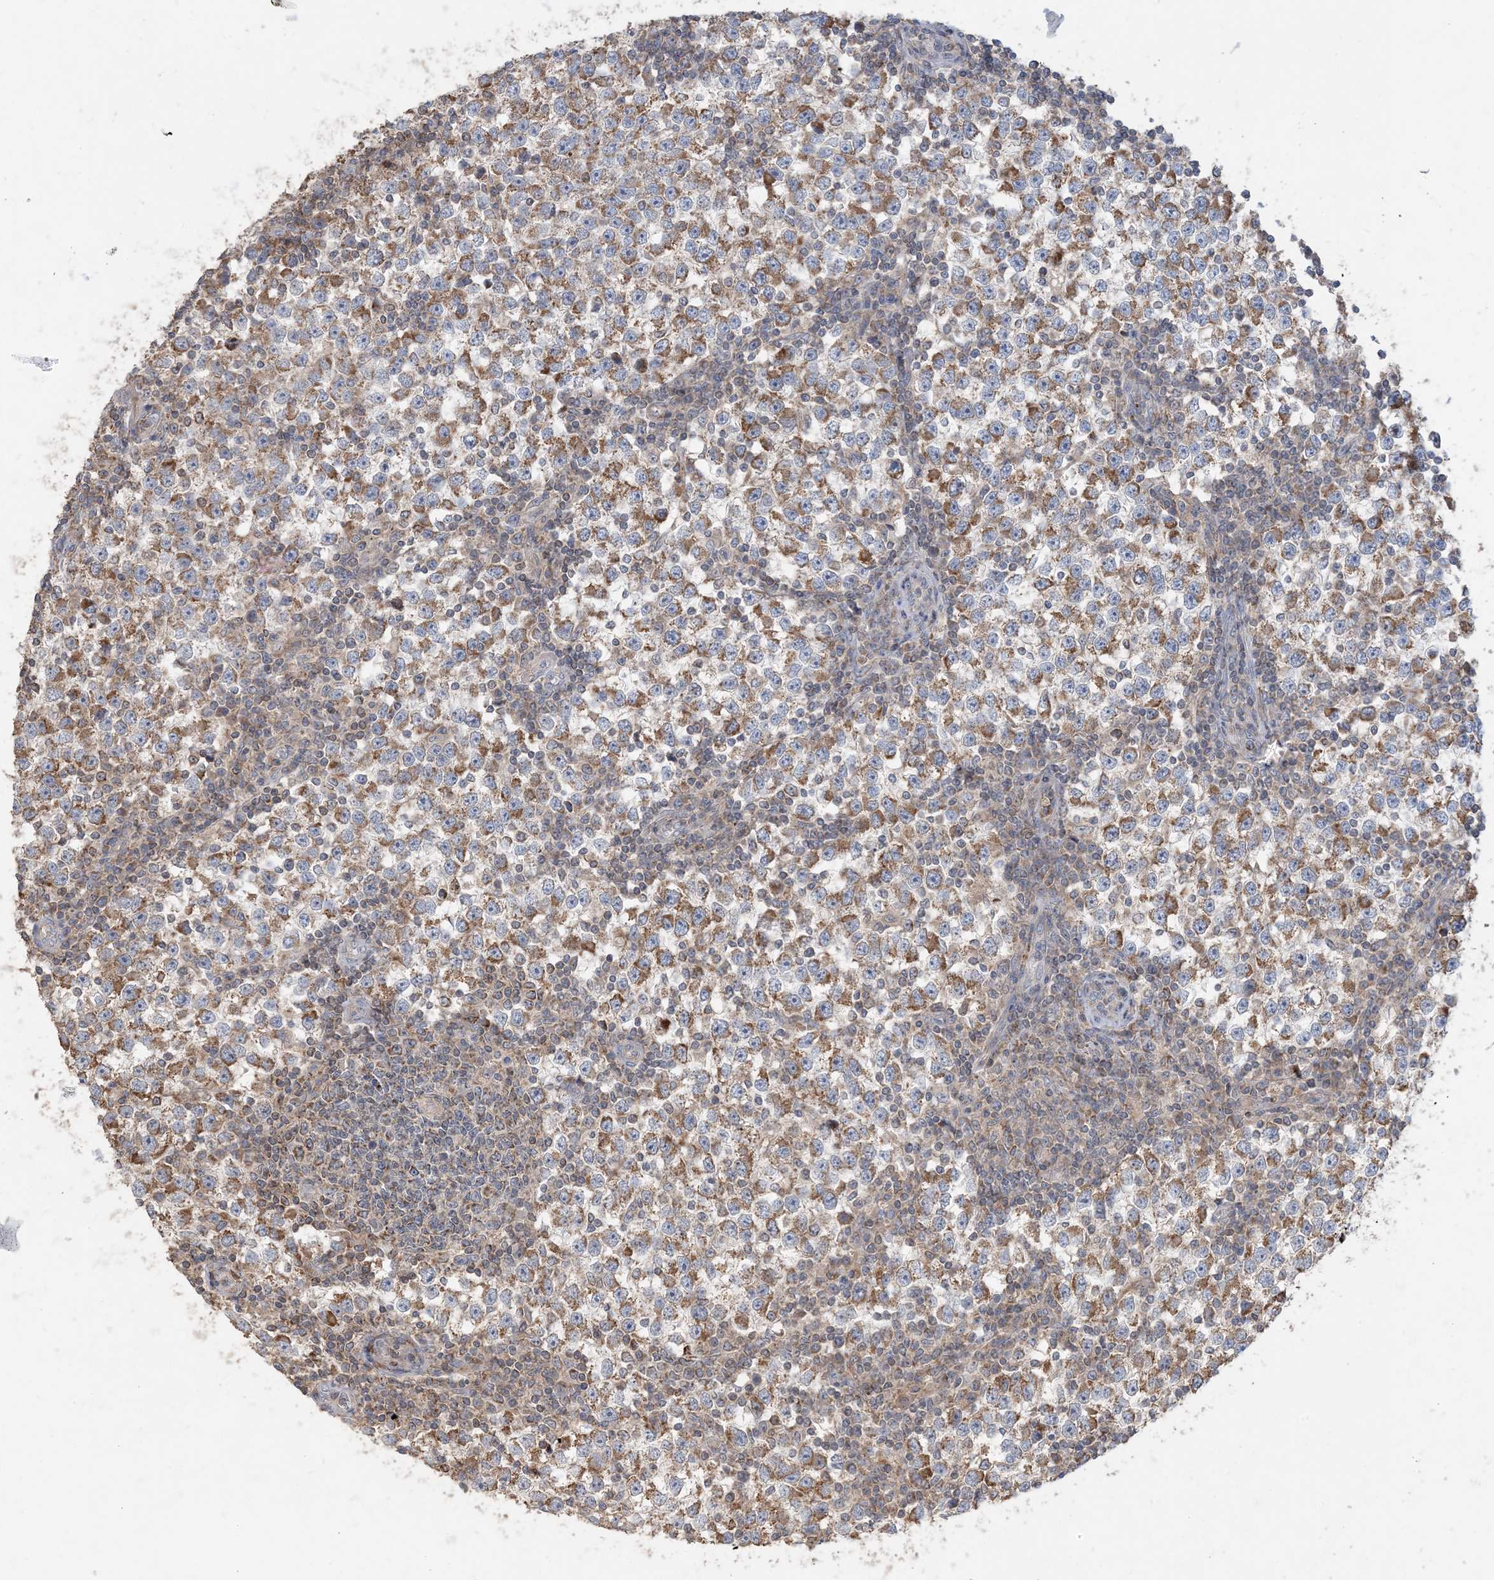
{"staining": {"intensity": "moderate", "quantity": ">75%", "location": "cytoplasmic/membranous"}, "tissue": "testis cancer", "cell_type": "Tumor cells", "image_type": "cancer", "snomed": [{"axis": "morphology", "description": "Seminoma, NOS"}, {"axis": "topography", "description": "Testis"}], "caption": "This is an image of immunohistochemistry staining of seminoma (testis), which shows moderate staining in the cytoplasmic/membranous of tumor cells.", "gene": "ECHDC1", "patient": {"sex": "male", "age": 65}}